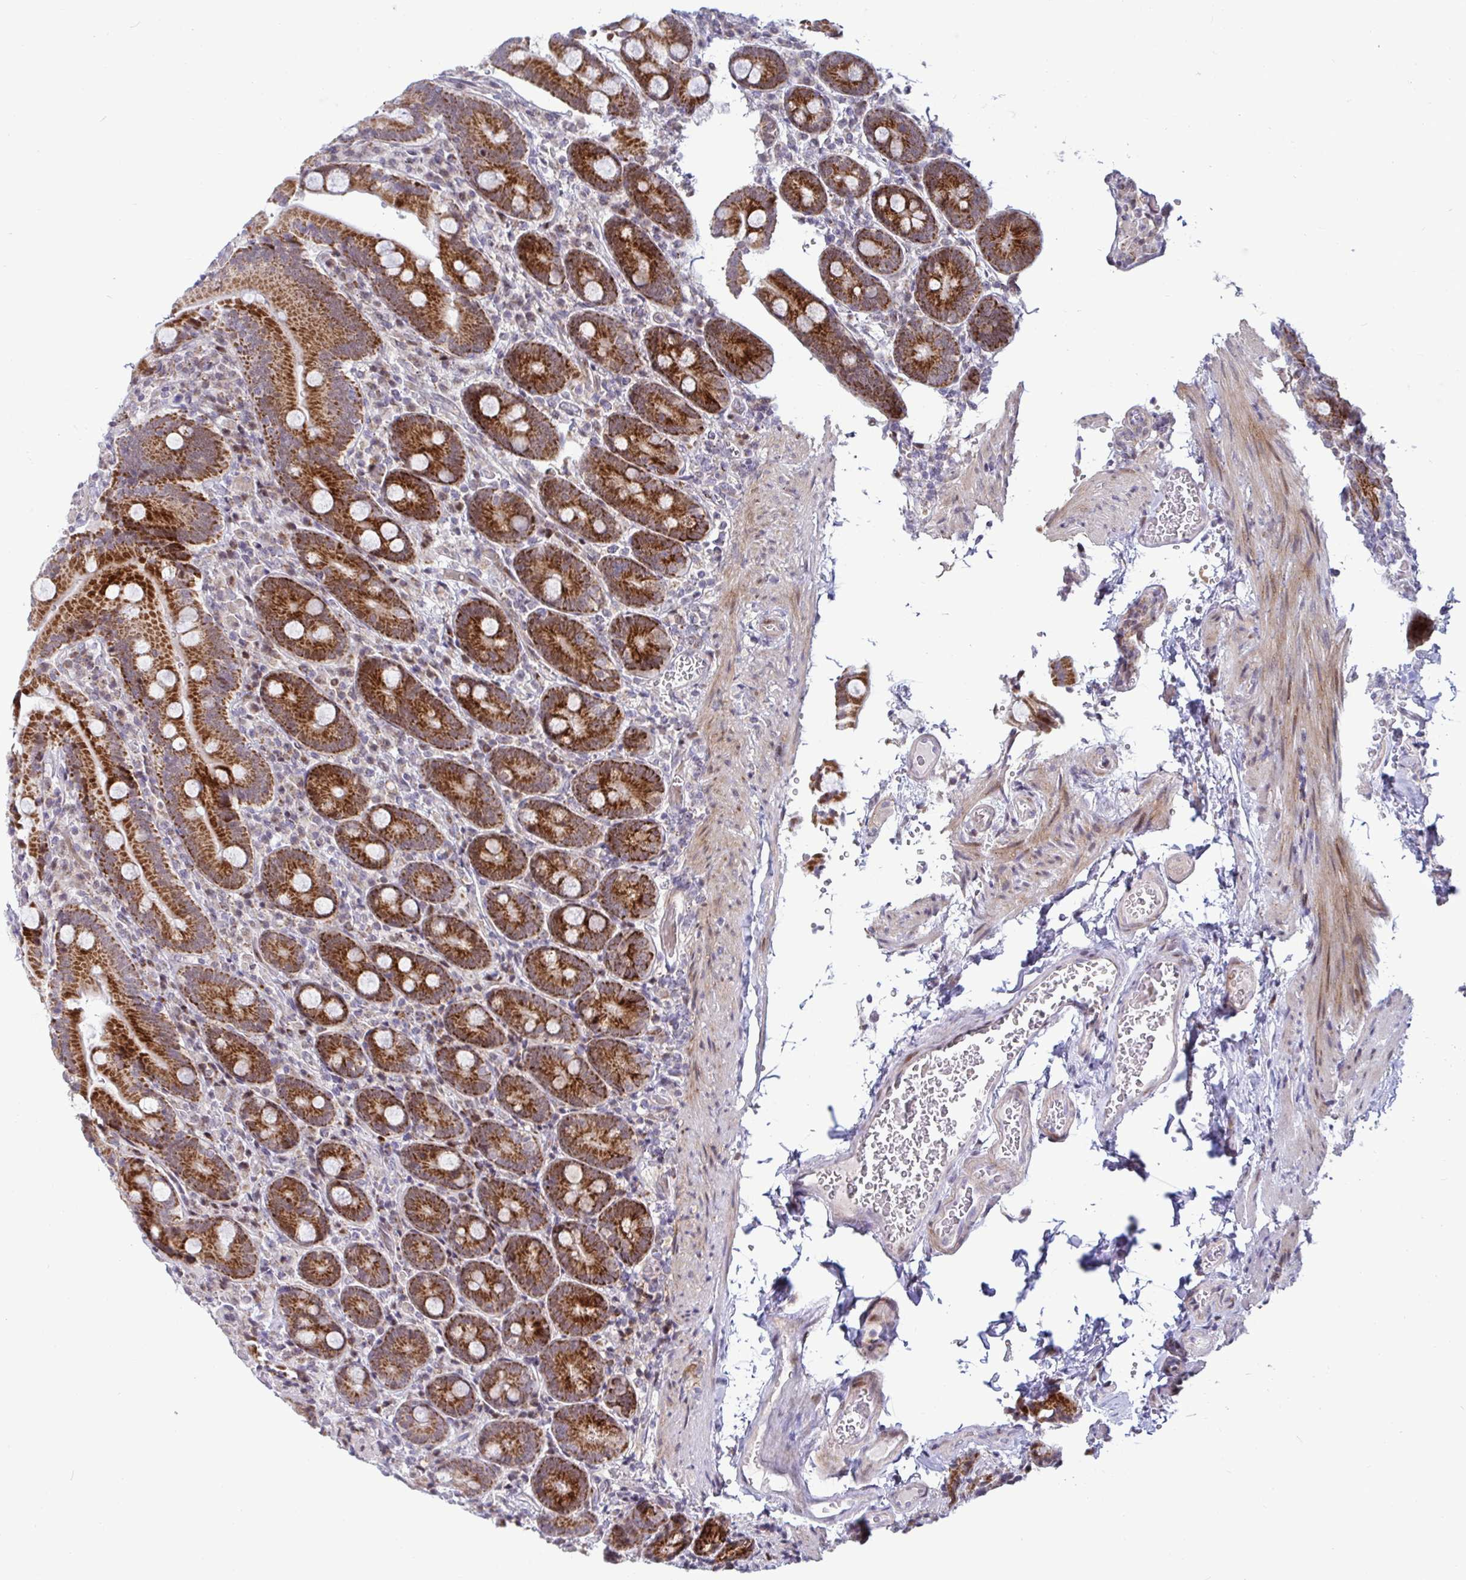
{"staining": {"intensity": "strong", "quantity": ">75%", "location": "cytoplasmic/membranous"}, "tissue": "duodenum", "cell_type": "Glandular cells", "image_type": "normal", "snomed": [{"axis": "morphology", "description": "Normal tissue, NOS"}, {"axis": "topography", "description": "Duodenum"}], "caption": "The micrograph exhibits staining of normal duodenum, revealing strong cytoplasmic/membranous protein positivity (brown color) within glandular cells.", "gene": "DZIP1", "patient": {"sex": "female", "age": 62}}